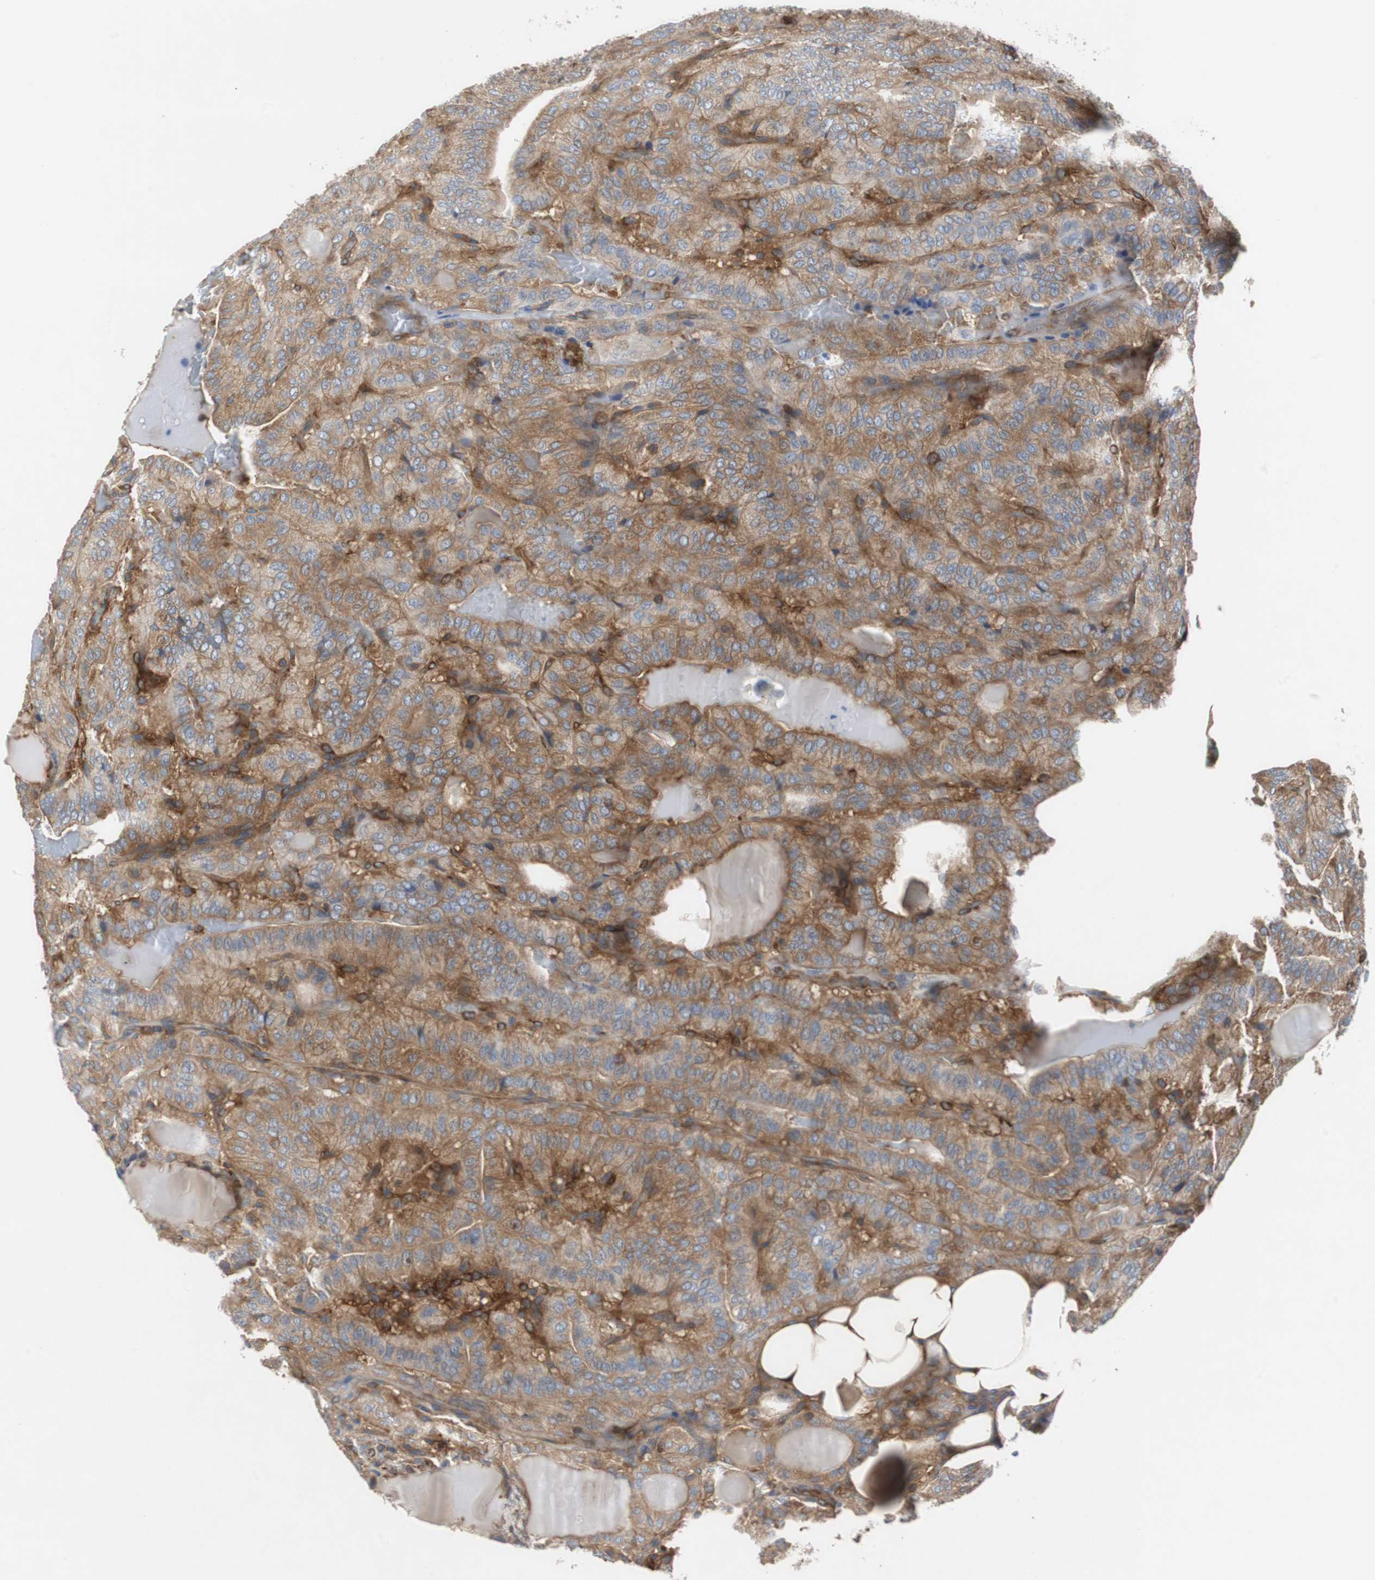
{"staining": {"intensity": "moderate", "quantity": ">75%", "location": "cytoplasmic/membranous"}, "tissue": "thyroid cancer", "cell_type": "Tumor cells", "image_type": "cancer", "snomed": [{"axis": "morphology", "description": "Papillary adenocarcinoma, NOS"}, {"axis": "topography", "description": "Thyroid gland"}], "caption": "Papillary adenocarcinoma (thyroid) stained with a protein marker demonstrates moderate staining in tumor cells.", "gene": "GYS1", "patient": {"sex": "male", "age": 77}}